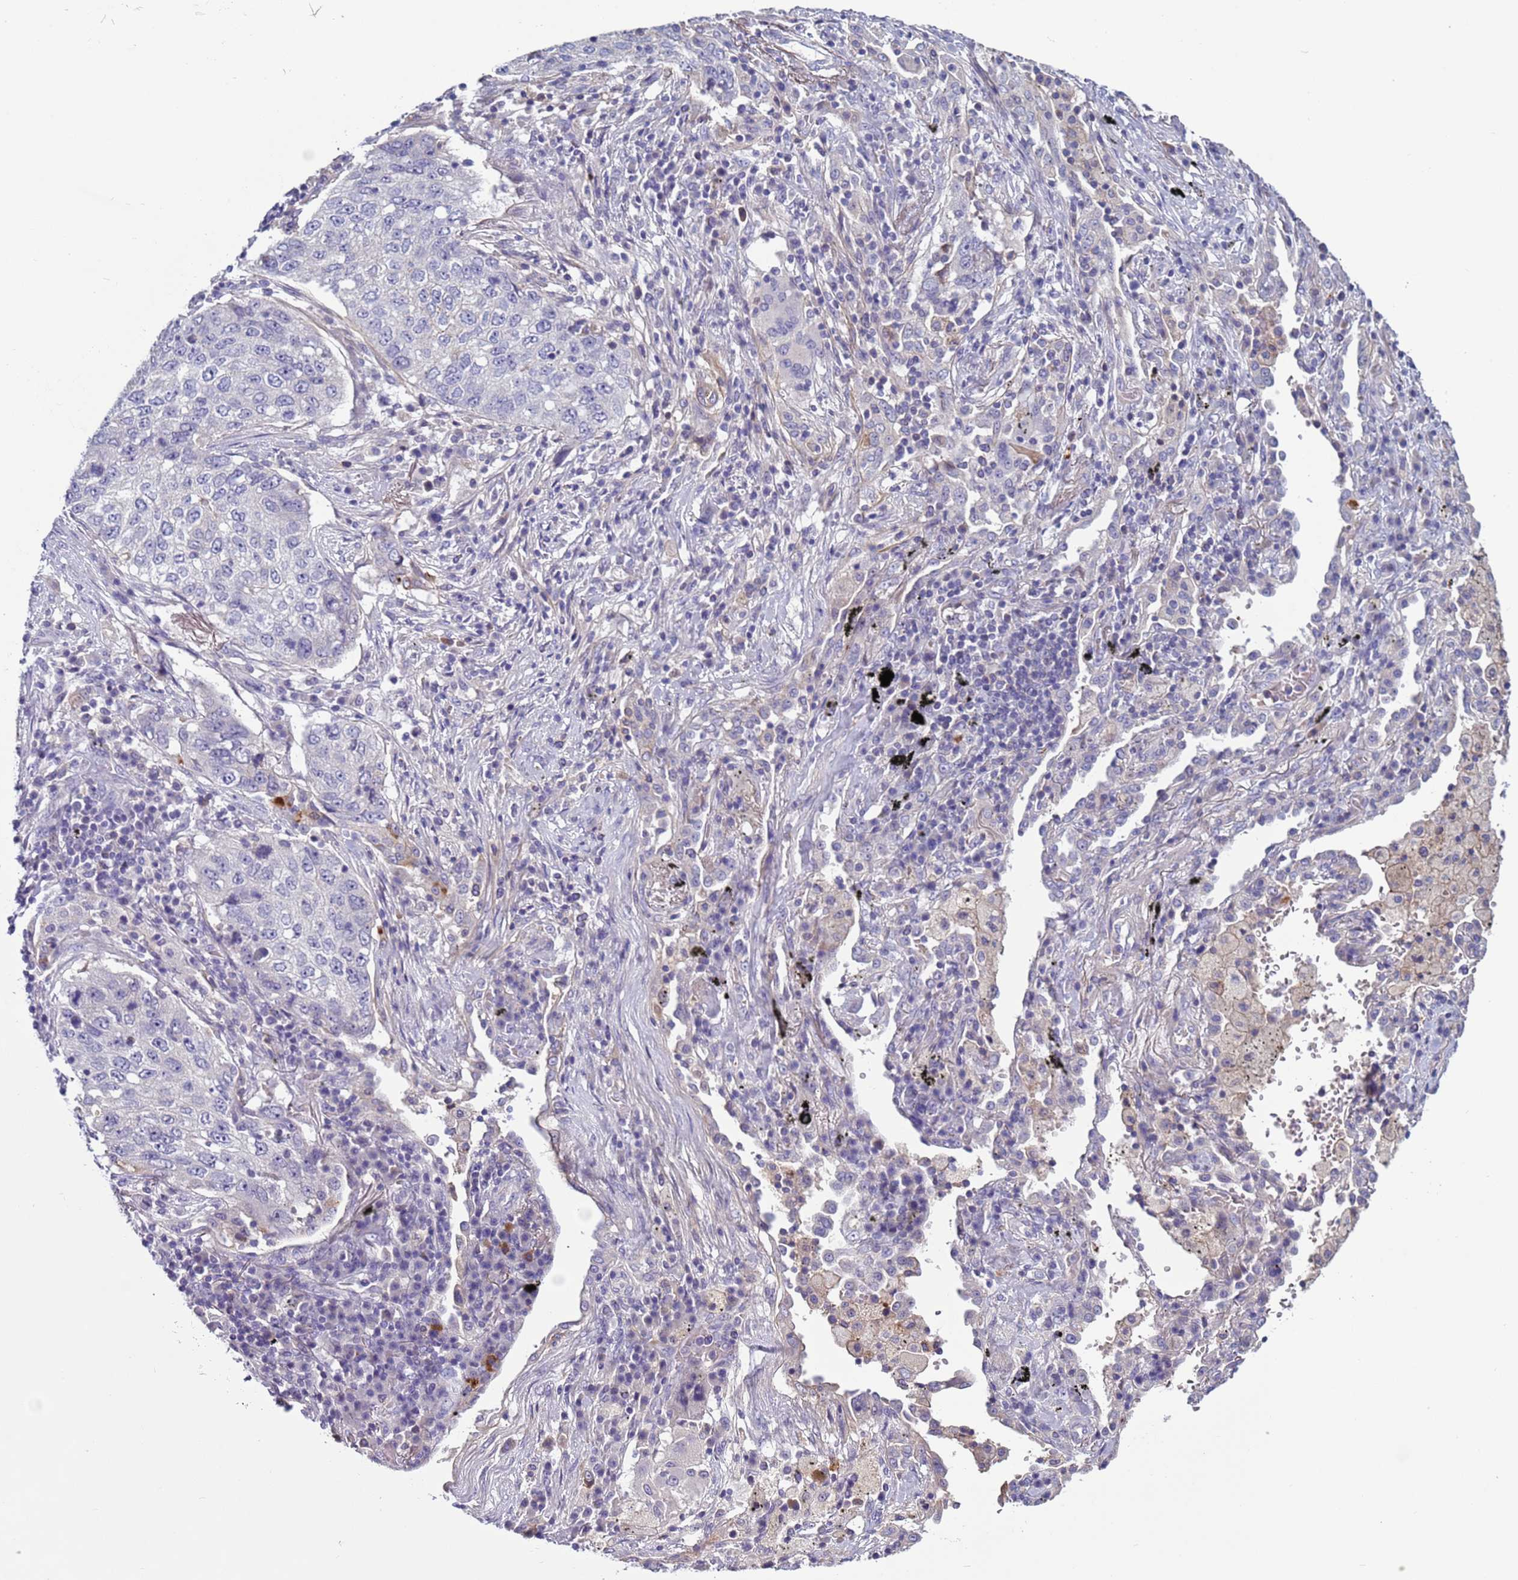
{"staining": {"intensity": "negative", "quantity": "none", "location": "none"}, "tissue": "lung cancer", "cell_type": "Tumor cells", "image_type": "cancer", "snomed": [{"axis": "morphology", "description": "Squamous cell carcinoma, NOS"}, {"axis": "topography", "description": "Lung"}], "caption": "Immunohistochemistry (IHC) image of human lung squamous cell carcinoma stained for a protein (brown), which reveals no expression in tumor cells.", "gene": "TRIM51", "patient": {"sex": "female", "age": 63}}